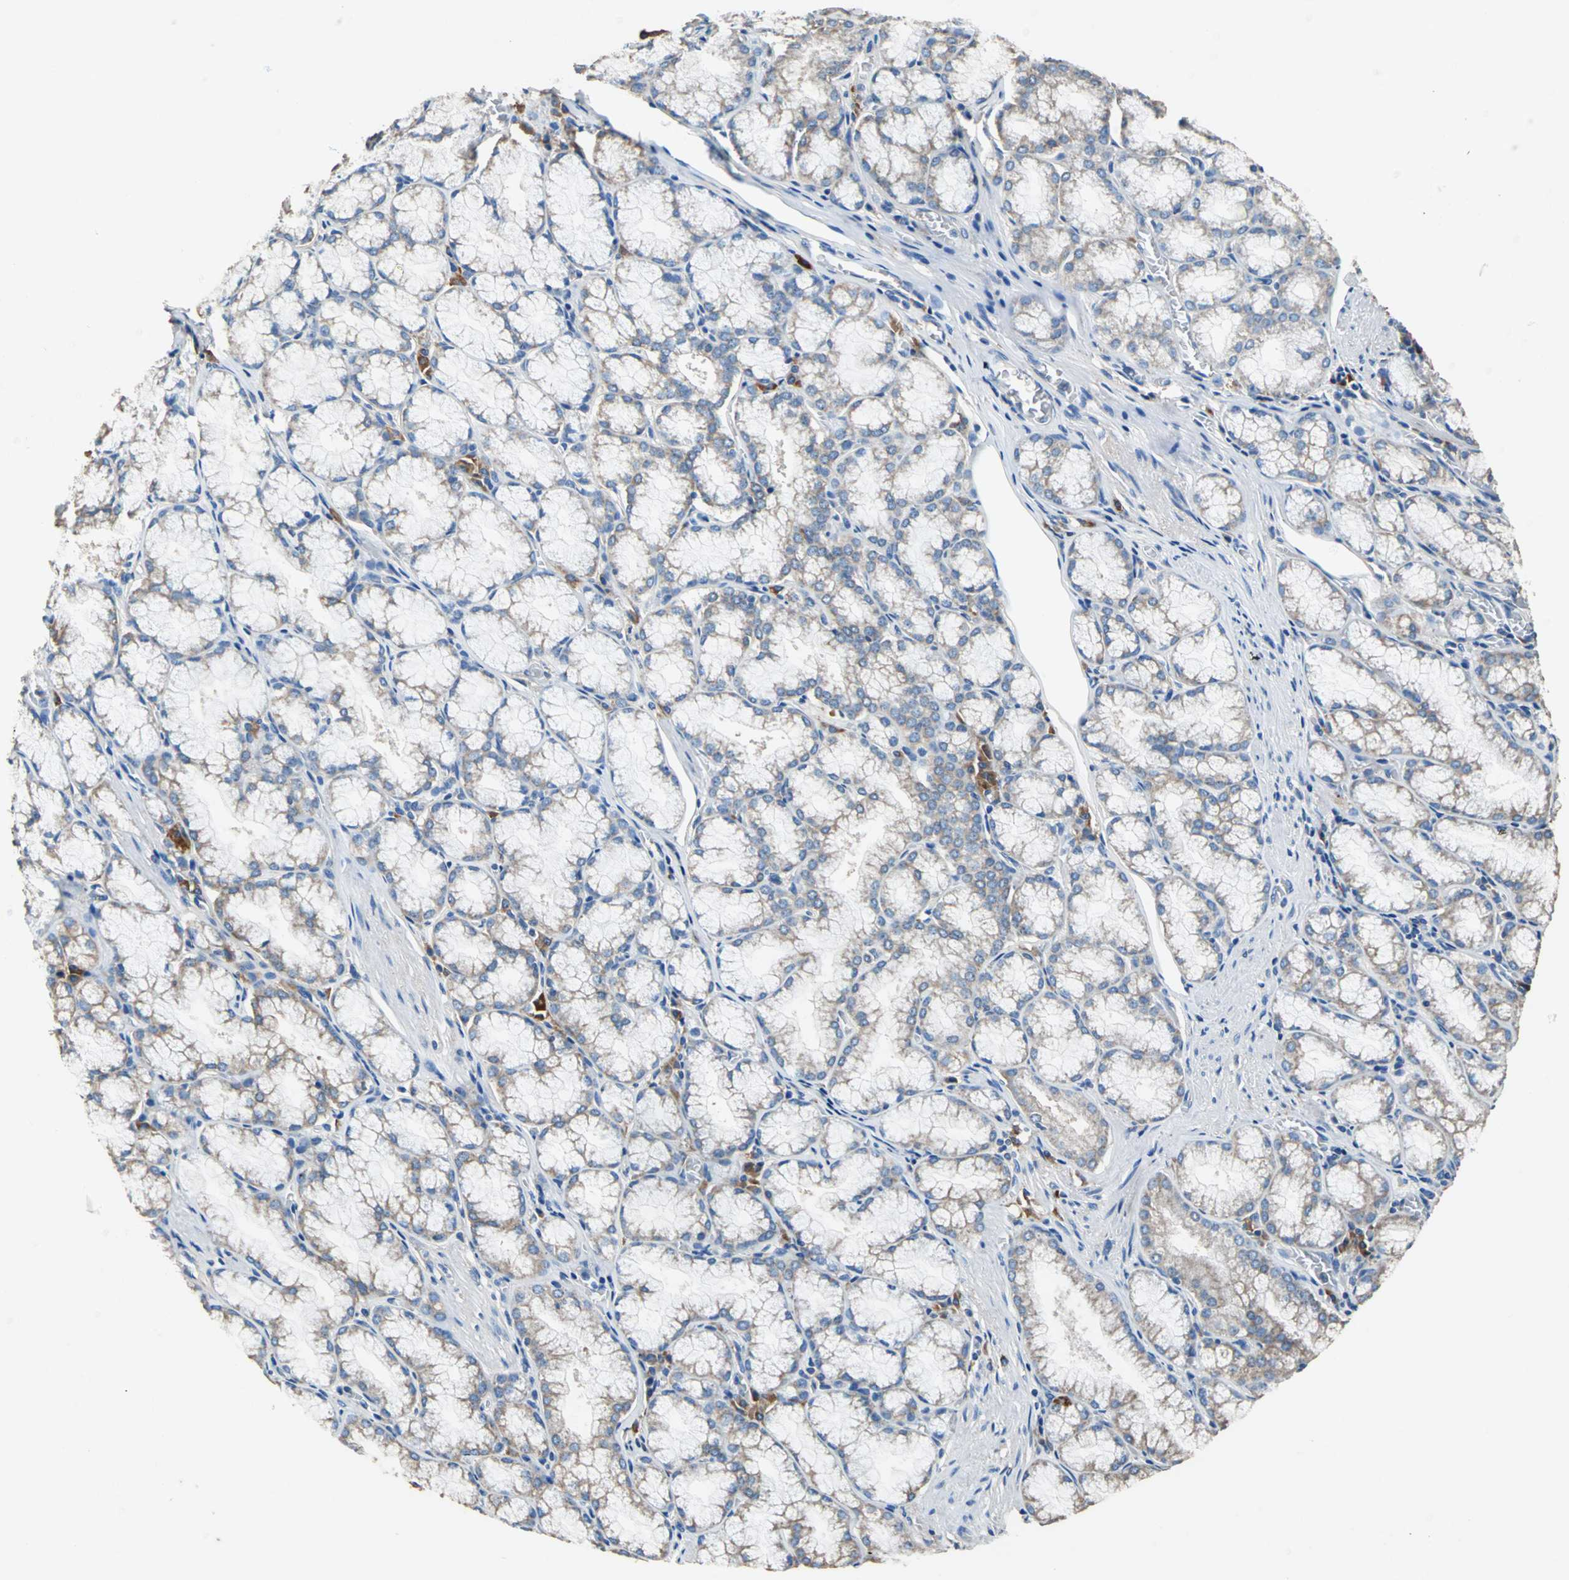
{"staining": {"intensity": "moderate", "quantity": ">75%", "location": "cytoplasmic/membranous"}, "tissue": "stomach", "cell_type": "Glandular cells", "image_type": "normal", "snomed": [{"axis": "morphology", "description": "Normal tissue, NOS"}, {"axis": "topography", "description": "Stomach, lower"}], "caption": "There is medium levels of moderate cytoplasmic/membranous expression in glandular cells of unremarkable stomach, as demonstrated by immunohistochemical staining (brown color).", "gene": "HEPH", "patient": {"sex": "male", "age": 56}}